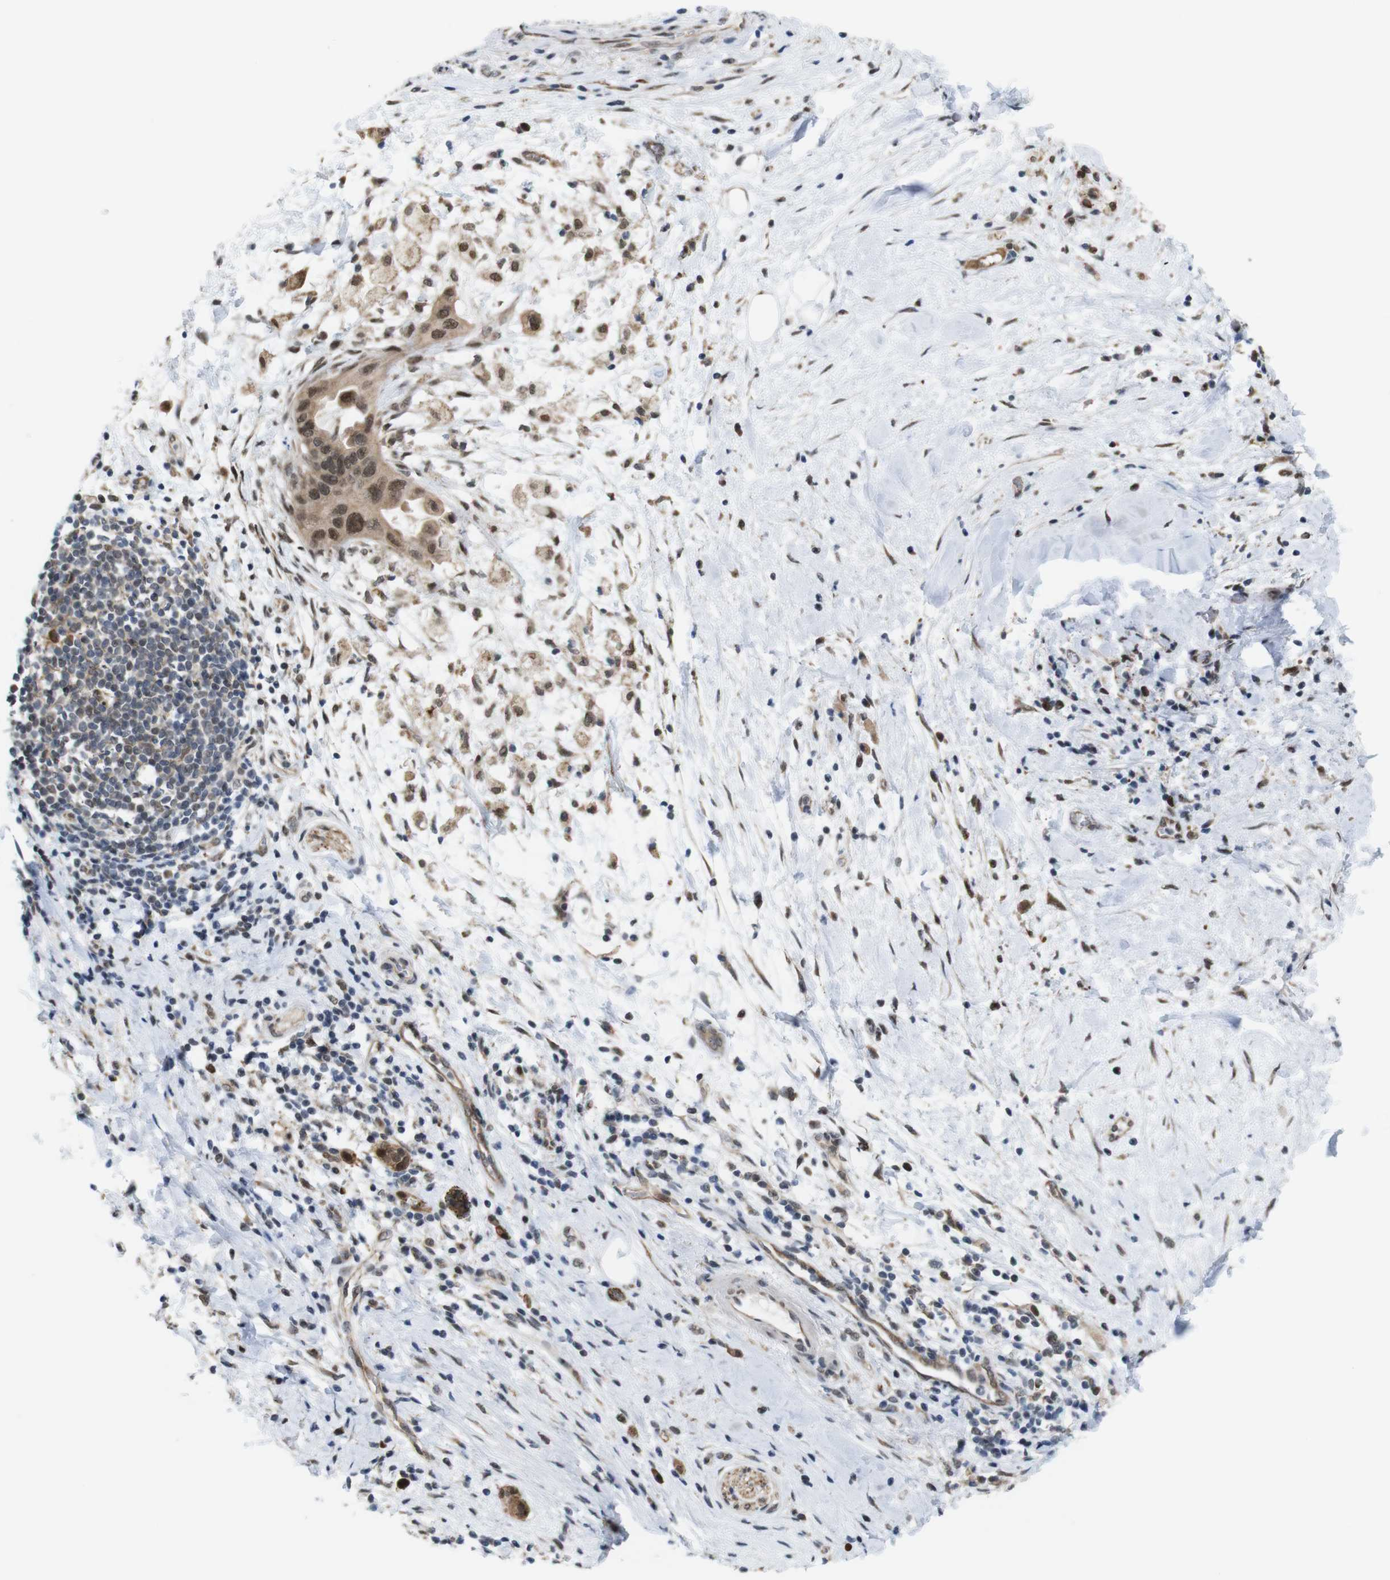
{"staining": {"intensity": "moderate", "quantity": ">75%", "location": "cytoplasmic/membranous,nuclear"}, "tissue": "pancreatic cancer", "cell_type": "Tumor cells", "image_type": "cancer", "snomed": [{"axis": "morphology", "description": "Adenocarcinoma, NOS"}, {"axis": "topography", "description": "Pancreas"}], "caption": "Moderate cytoplasmic/membranous and nuclear expression is identified in about >75% of tumor cells in pancreatic cancer (adenocarcinoma).", "gene": "PNMA8A", "patient": {"sex": "male", "age": 55}}